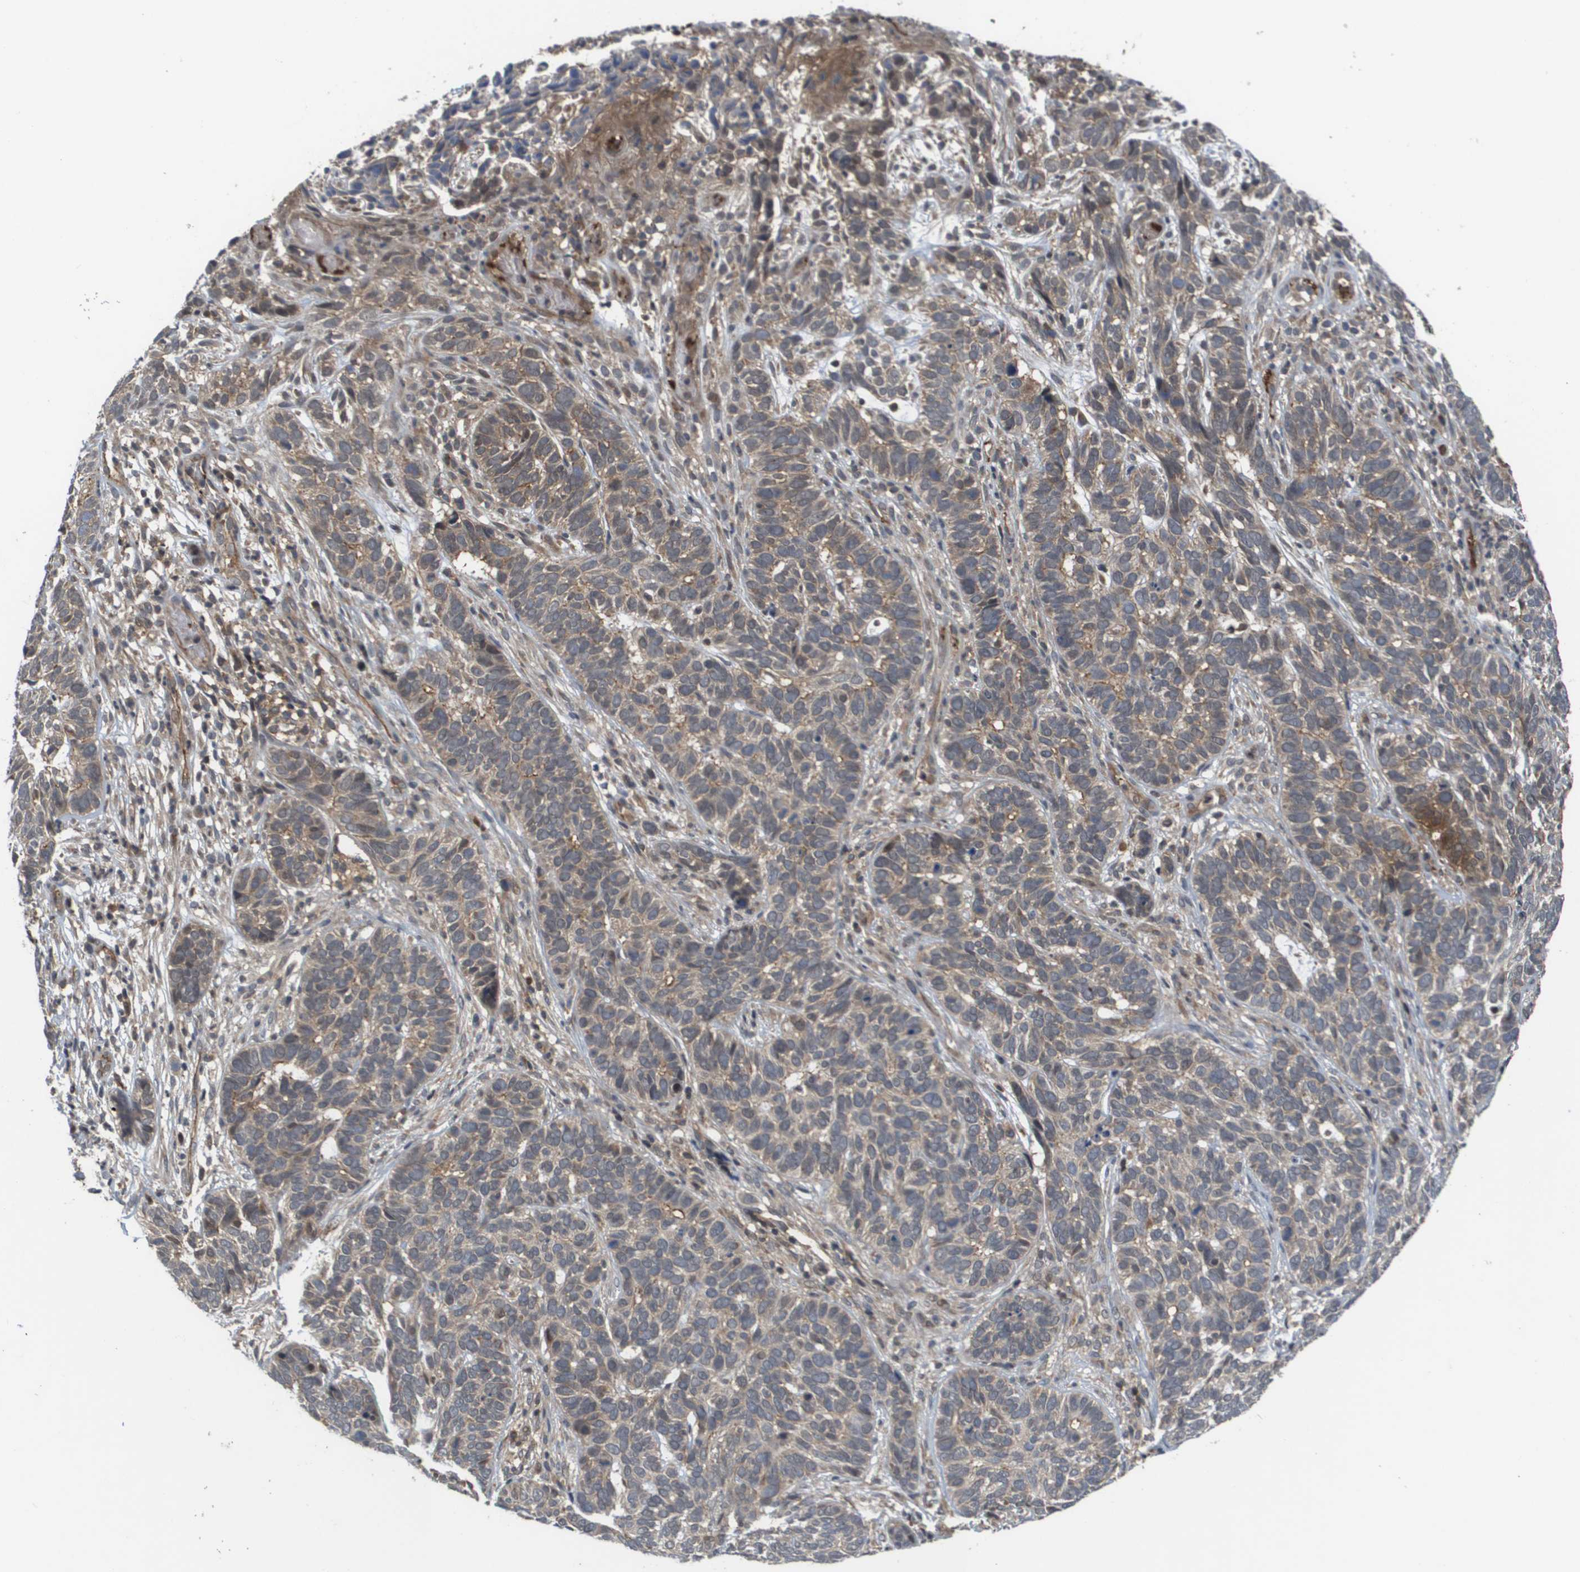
{"staining": {"intensity": "weak", "quantity": "25%-75%", "location": "cytoplasmic/membranous"}, "tissue": "skin cancer", "cell_type": "Tumor cells", "image_type": "cancer", "snomed": [{"axis": "morphology", "description": "Basal cell carcinoma"}, {"axis": "topography", "description": "Skin"}], "caption": "Immunohistochemistry (IHC) micrograph of skin cancer (basal cell carcinoma) stained for a protein (brown), which shows low levels of weak cytoplasmic/membranous staining in approximately 25%-75% of tumor cells.", "gene": "RBM38", "patient": {"sex": "male", "age": 87}}